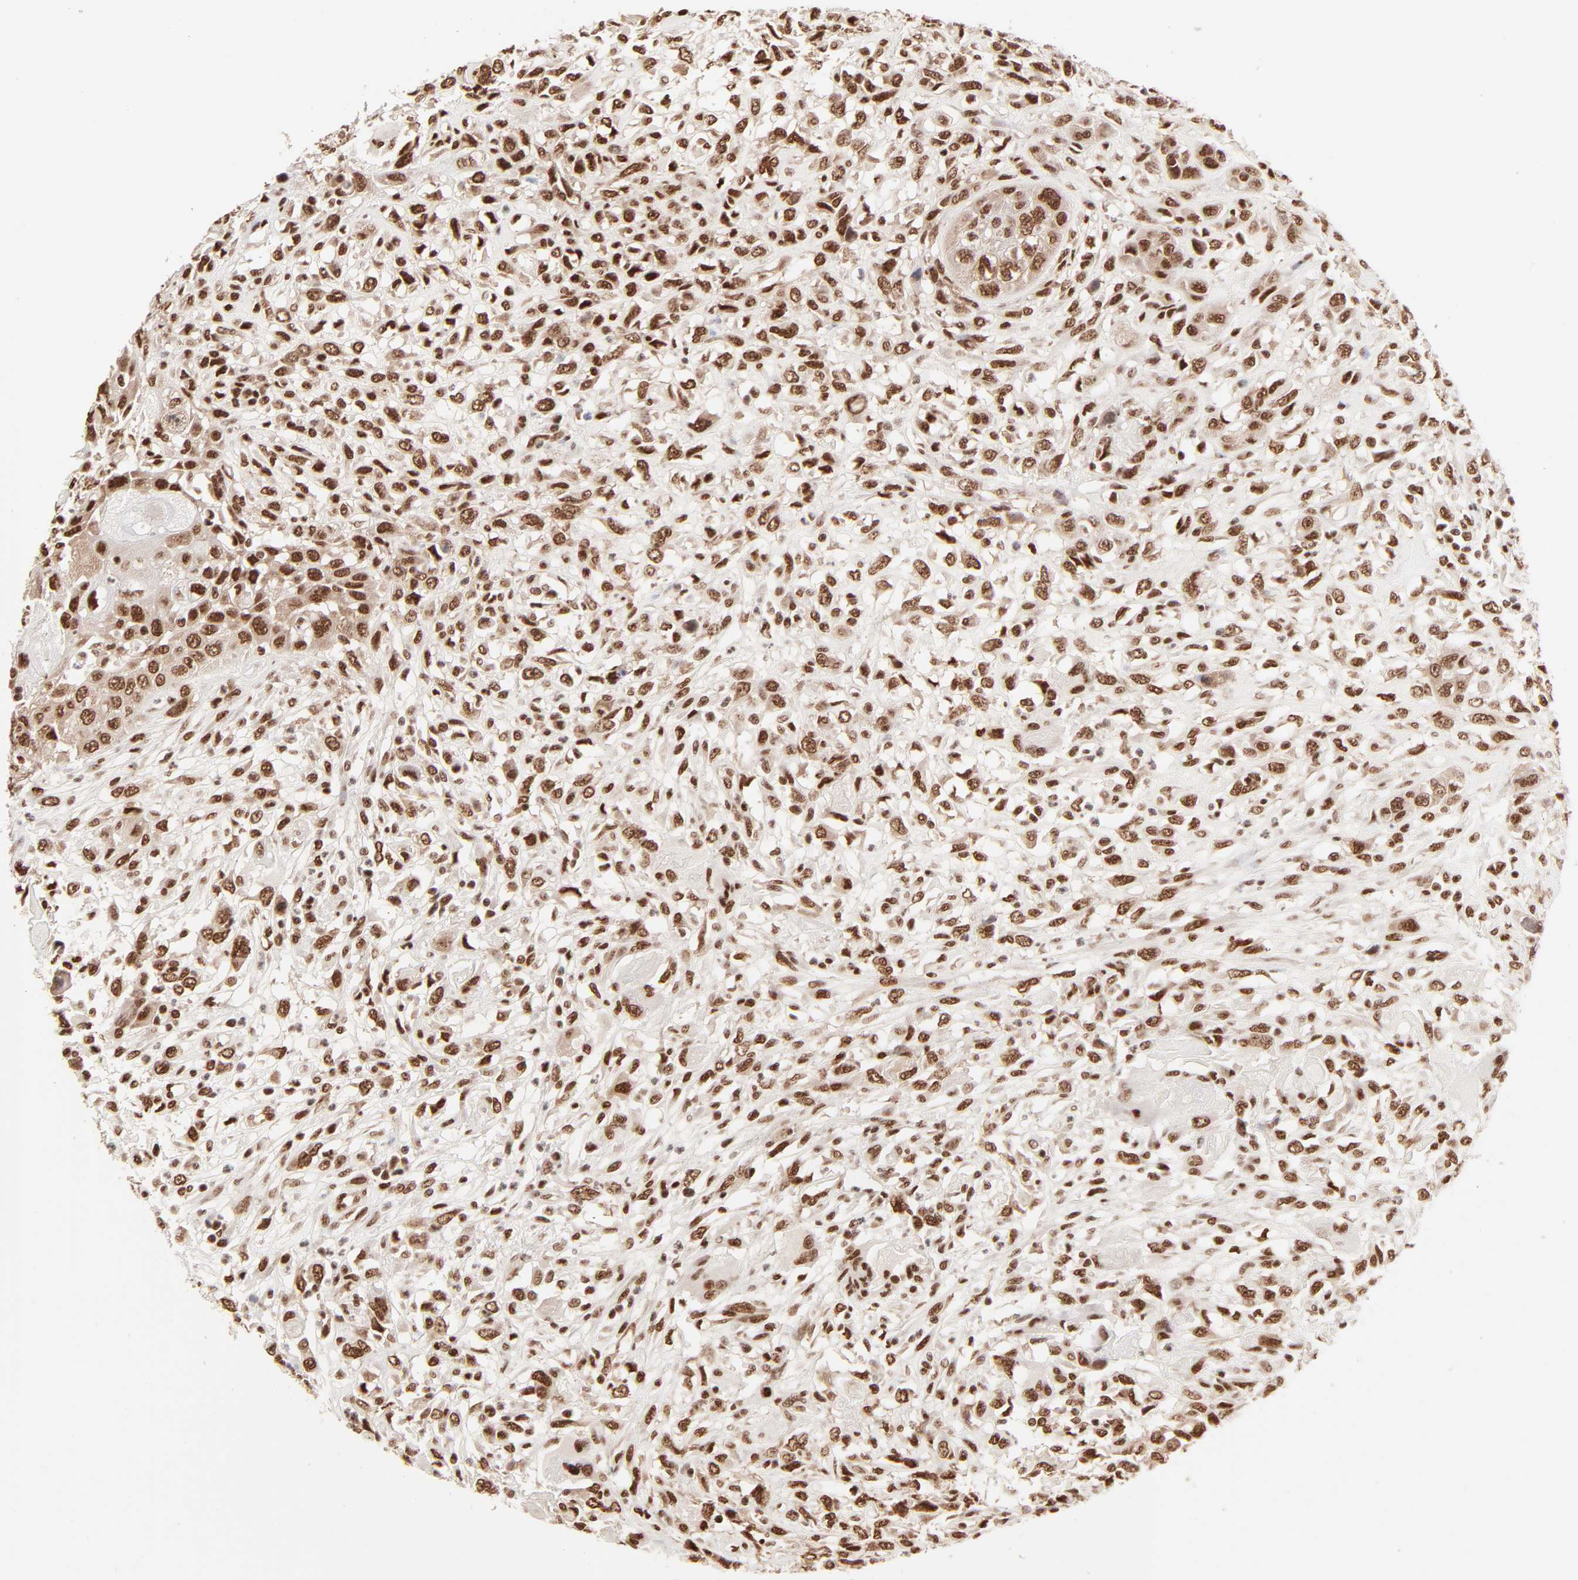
{"staining": {"intensity": "strong", "quantity": ">75%", "location": "nuclear"}, "tissue": "head and neck cancer", "cell_type": "Tumor cells", "image_type": "cancer", "snomed": [{"axis": "morphology", "description": "Neoplasm, malignant, NOS"}, {"axis": "topography", "description": "Salivary gland"}, {"axis": "topography", "description": "Head-Neck"}], "caption": "Immunohistochemistry staining of head and neck neoplasm (malignant), which reveals high levels of strong nuclear positivity in about >75% of tumor cells indicating strong nuclear protein staining. The staining was performed using DAB (brown) for protein detection and nuclei were counterstained in hematoxylin (blue).", "gene": "TARDBP", "patient": {"sex": "male", "age": 43}}